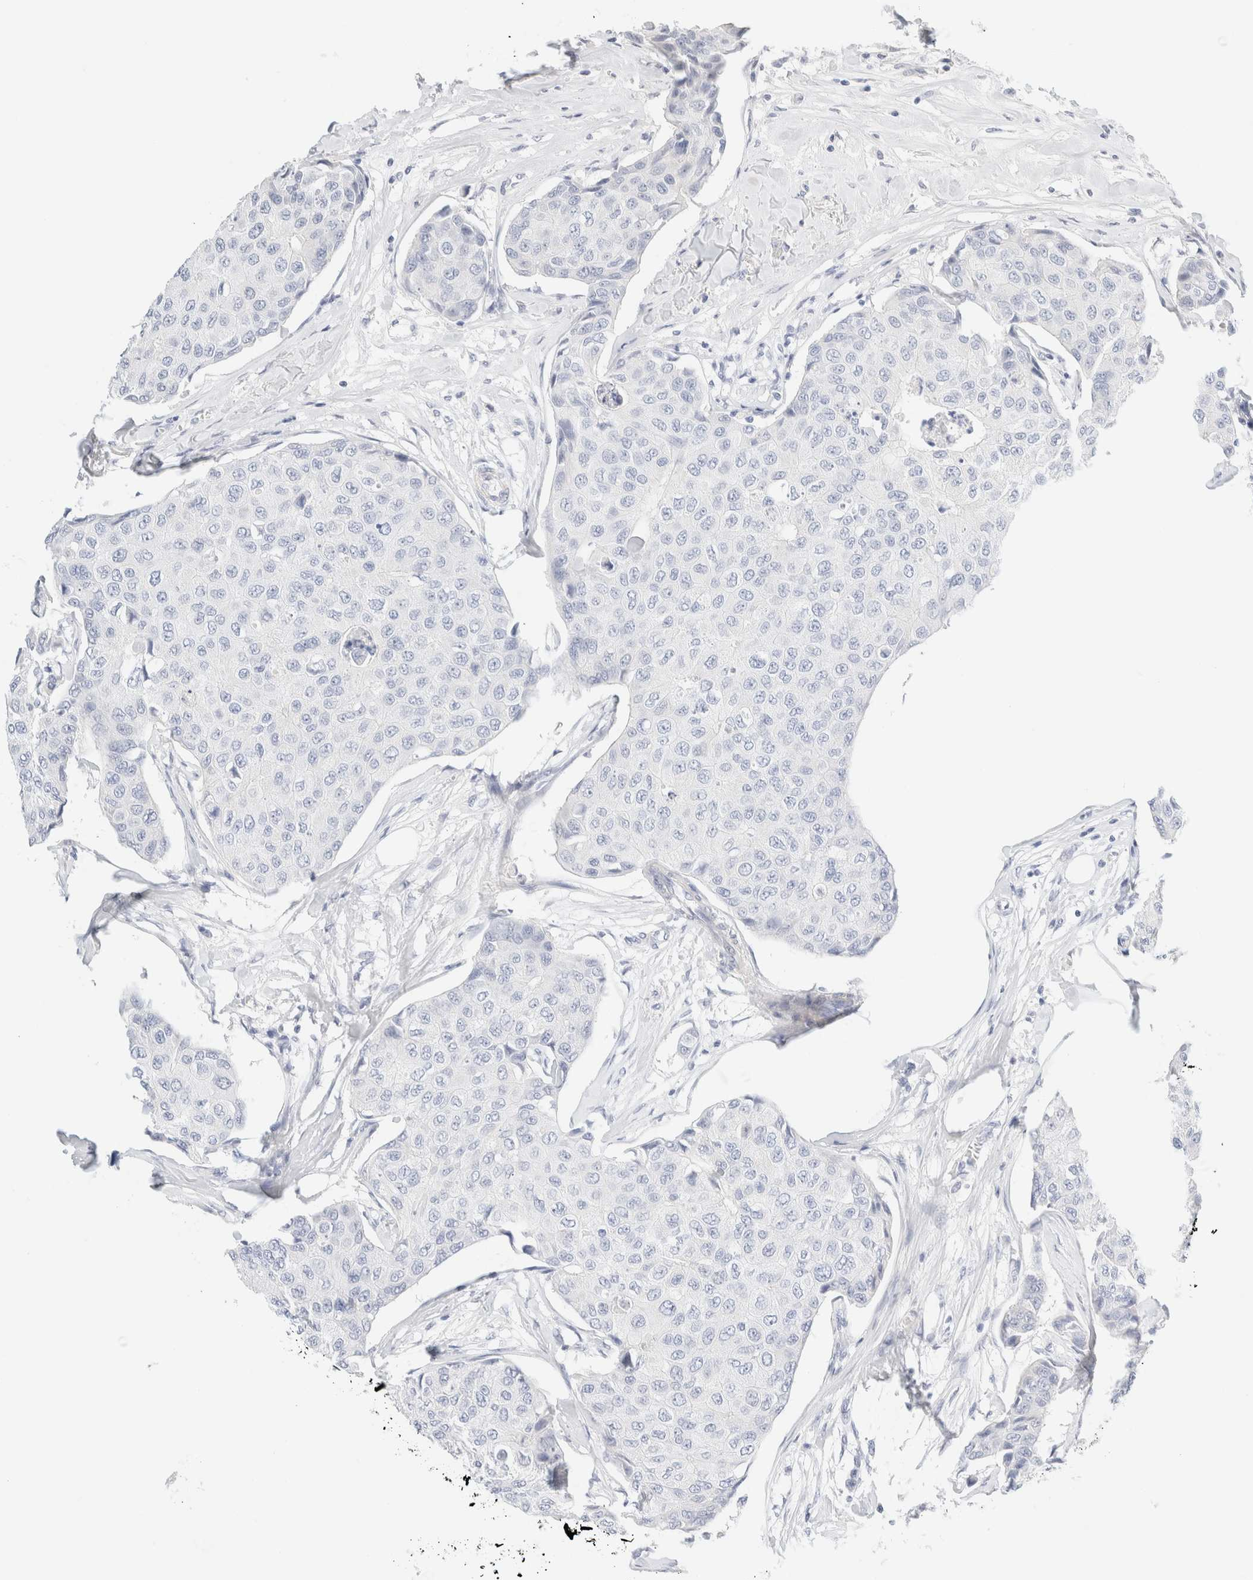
{"staining": {"intensity": "negative", "quantity": "none", "location": "none"}, "tissue": "breast cancer", "cell_type": "Tumor cells", "image_type": "cancer", "snomed": [{"axis": "morphology", "description": "Duct carcinoma"}, {"axis": "topography", "description": "Breast"}], "caption": "This photomicrograph is of breast infiltrating ductal carcinoma stained with IHC to label a protein in brown with the nuclei are counter-stained blue. There is no staining in tumor cells. (IHC, brightfield microscopy, high magnification).", "gene": "DPYS", "patient": {"sex": "female", "age": 80}}